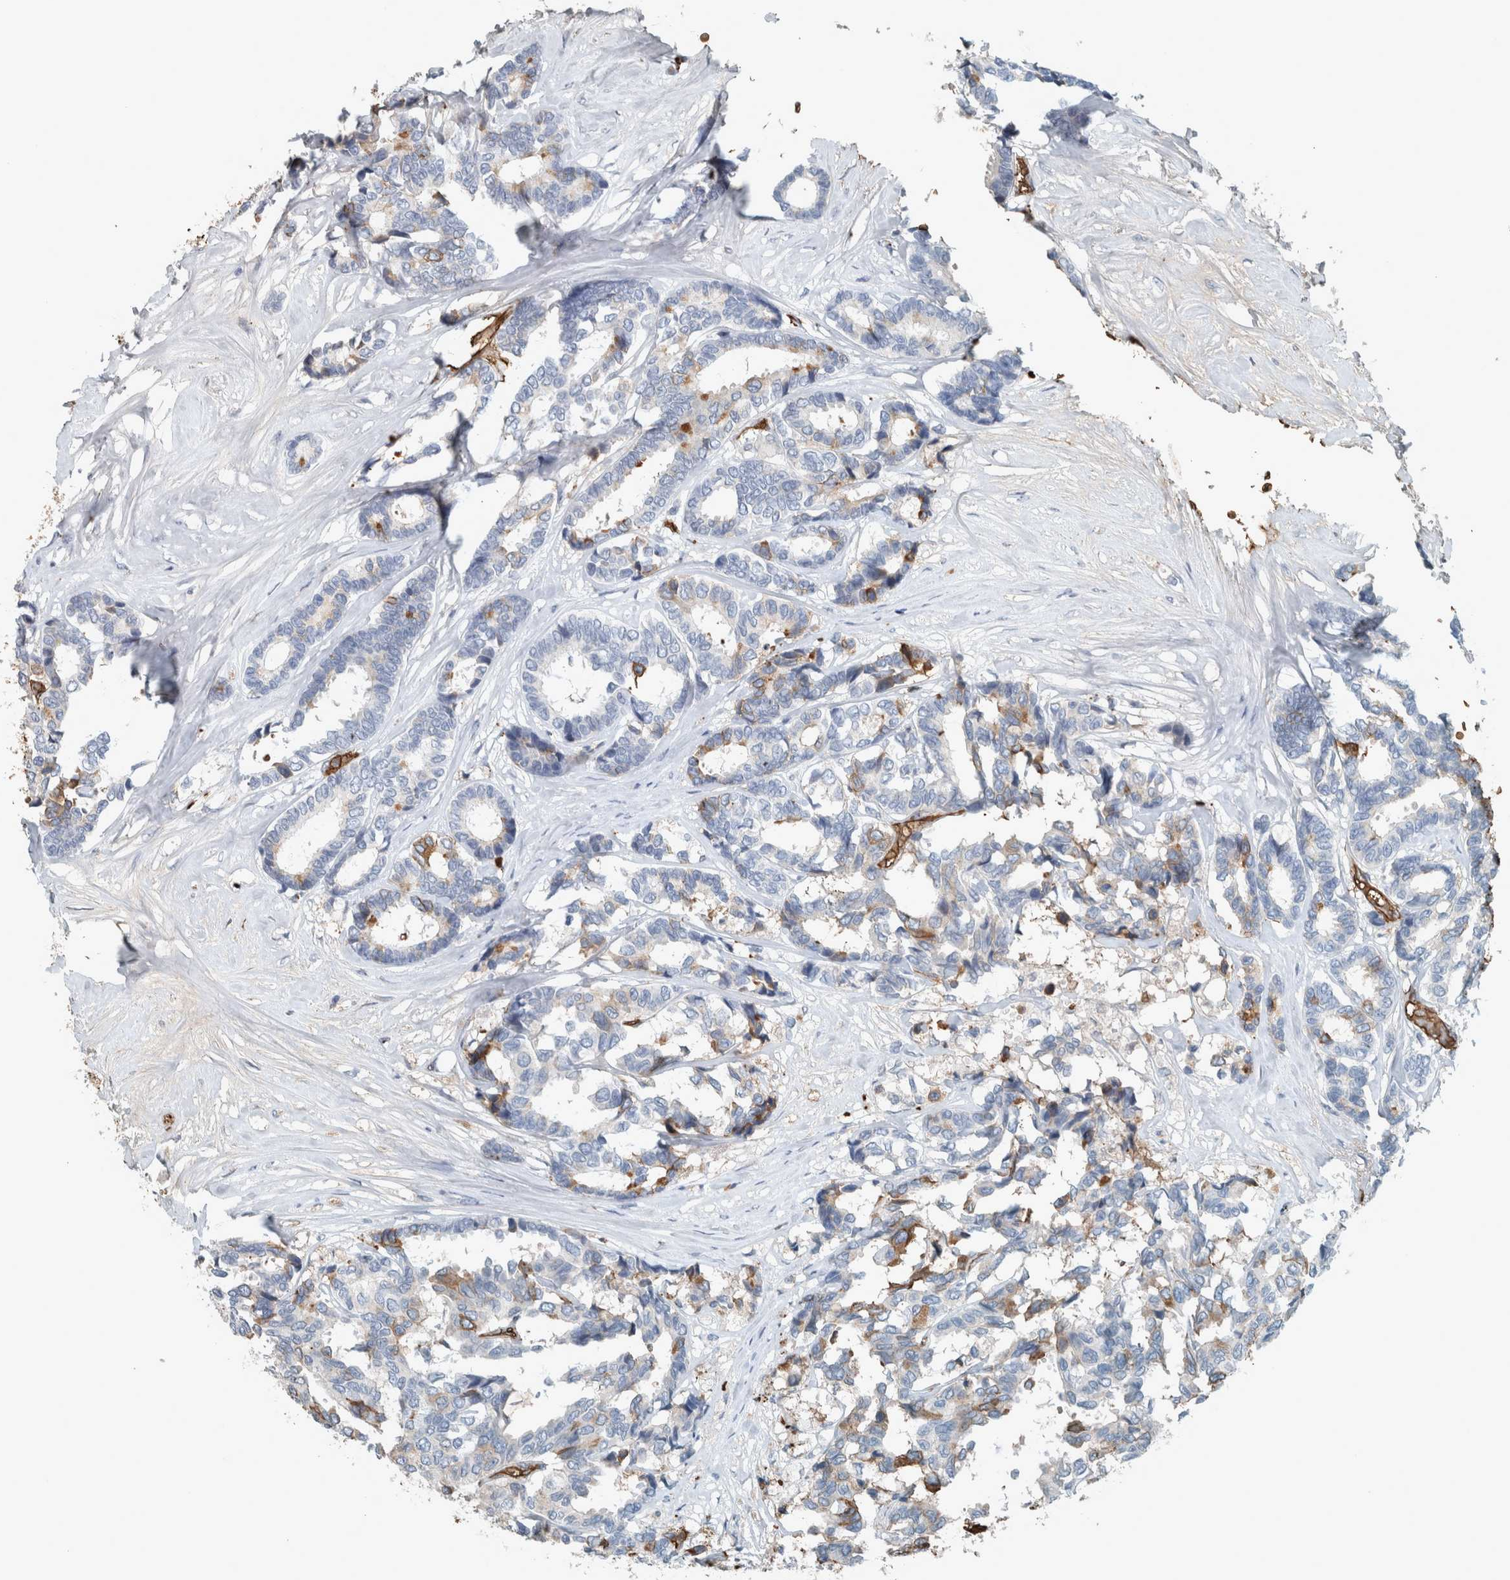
{"staining": {"intensity": "moderate", "quantity": "<25%", "location": "cytoplasmic/membranous"}, "tissue": "breast cancer", "cell_type": "Tumor cells", "image_type": "cancer", "snomed": [{"axis": "morphology", "description": "Duct carcinoma"}, {"axis": "topography", "description": "Breast"}], "caption": "Breast infiltrating ductal carcinoma stained with immunohistochemistry (IHC) reveals moderate cytoplasmic/membranous staining in approximately <25% of tumor cells.", "gene": "LBP", "patient": {"sex": "female", "age": 87}}